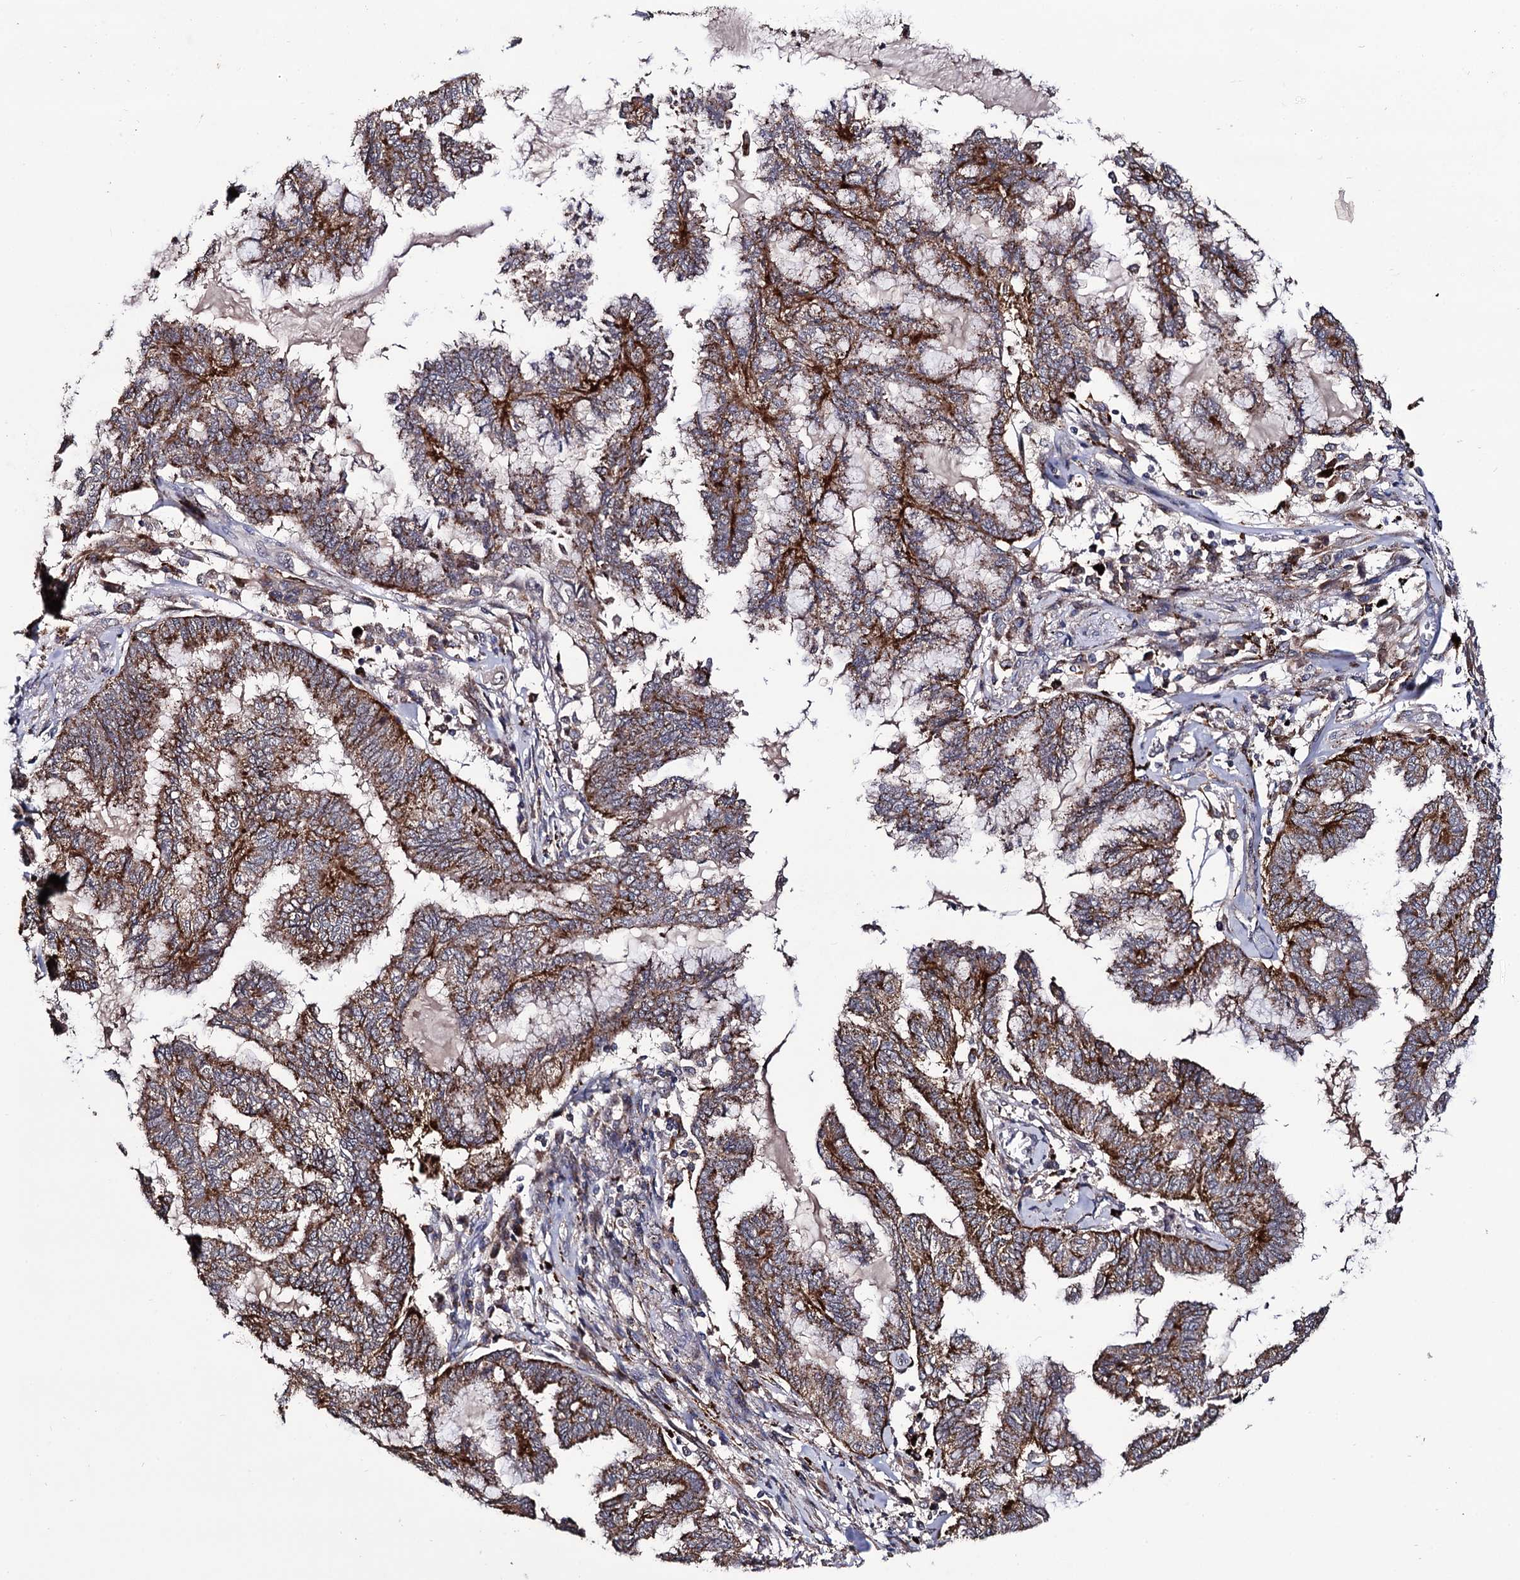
{"staining": {"intensity": "moderate", "quantity": ">75%", "location": "cytoplasmic/membranous"}, "tissue": "endometrial cancer", "cell_type": "Tumor cells", "image_type": "cancer", "snomed": [{"axis": "morphology", "description": "Adenocarcinoma, NOS"}, {"axis": "topography", "description": "Endometrium"}], "caption": "Approximately >75% of tumor cells in human endometrial cancer demonstrate moderate cytoplasmic/membranous protein positivity as visualized by brown immunohistochemical staining.", "gene": "MICAL2", "patient": {"sex": "female", "age": 86}}